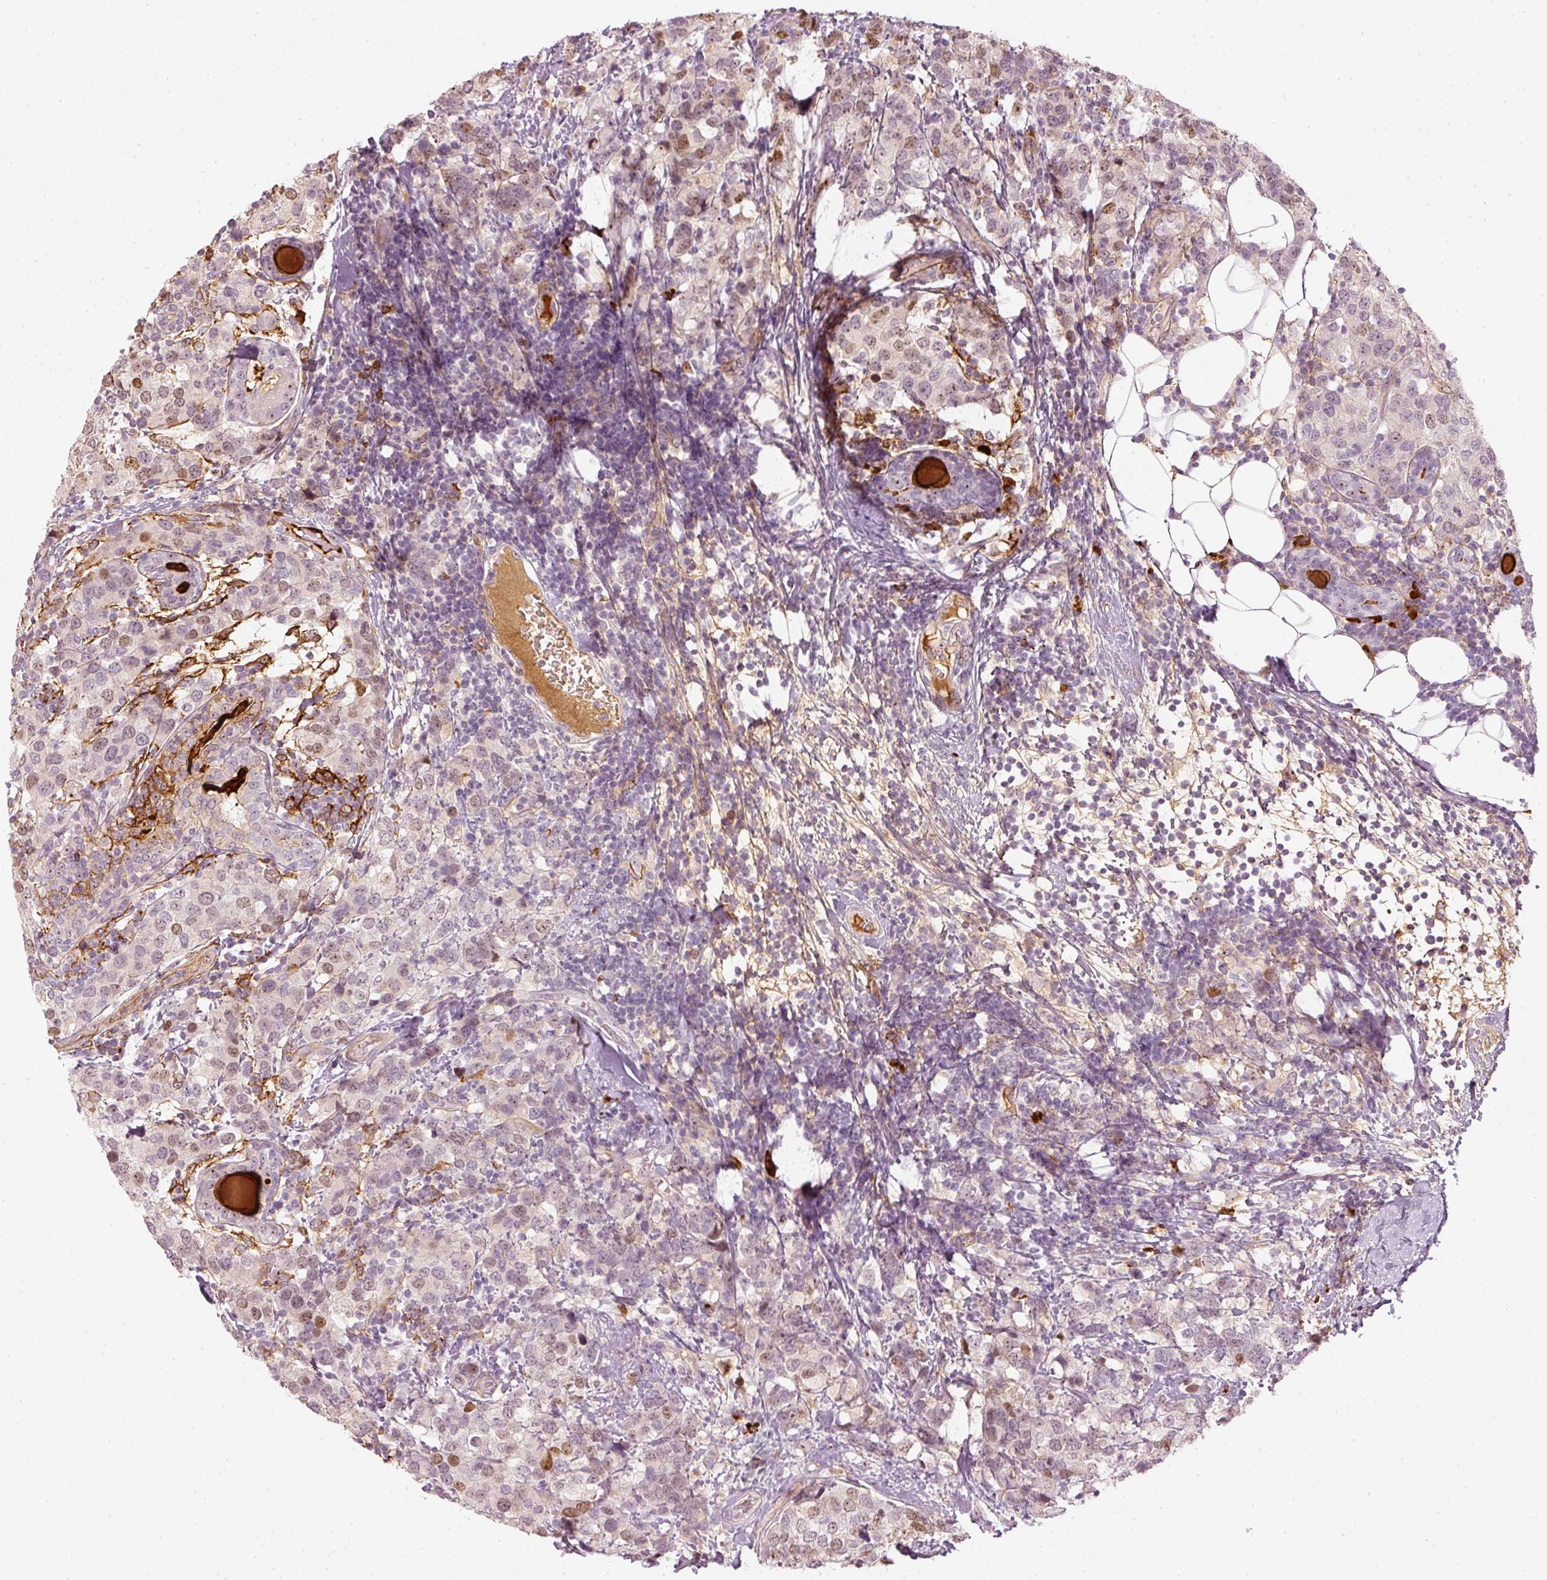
{"staining": {"intensity": "moderate", "quantity": "<25%", "location": "nuclear"}, "tissue": "breast cancer", "cell_type": "Tumor cells", "image_type": "cancer", "snomed": [{"axis": "morphology", "description": "Lobular carcinoma"}, {"axis": "topography", "description": "Breast"}], "caption": "IHC of human breast cancer demonstrates low levels of moderate nuclear positivity in about <25% of tumor cells.", "gene": "VCAM1", "patient": {"sex": "female", "age": 59}}